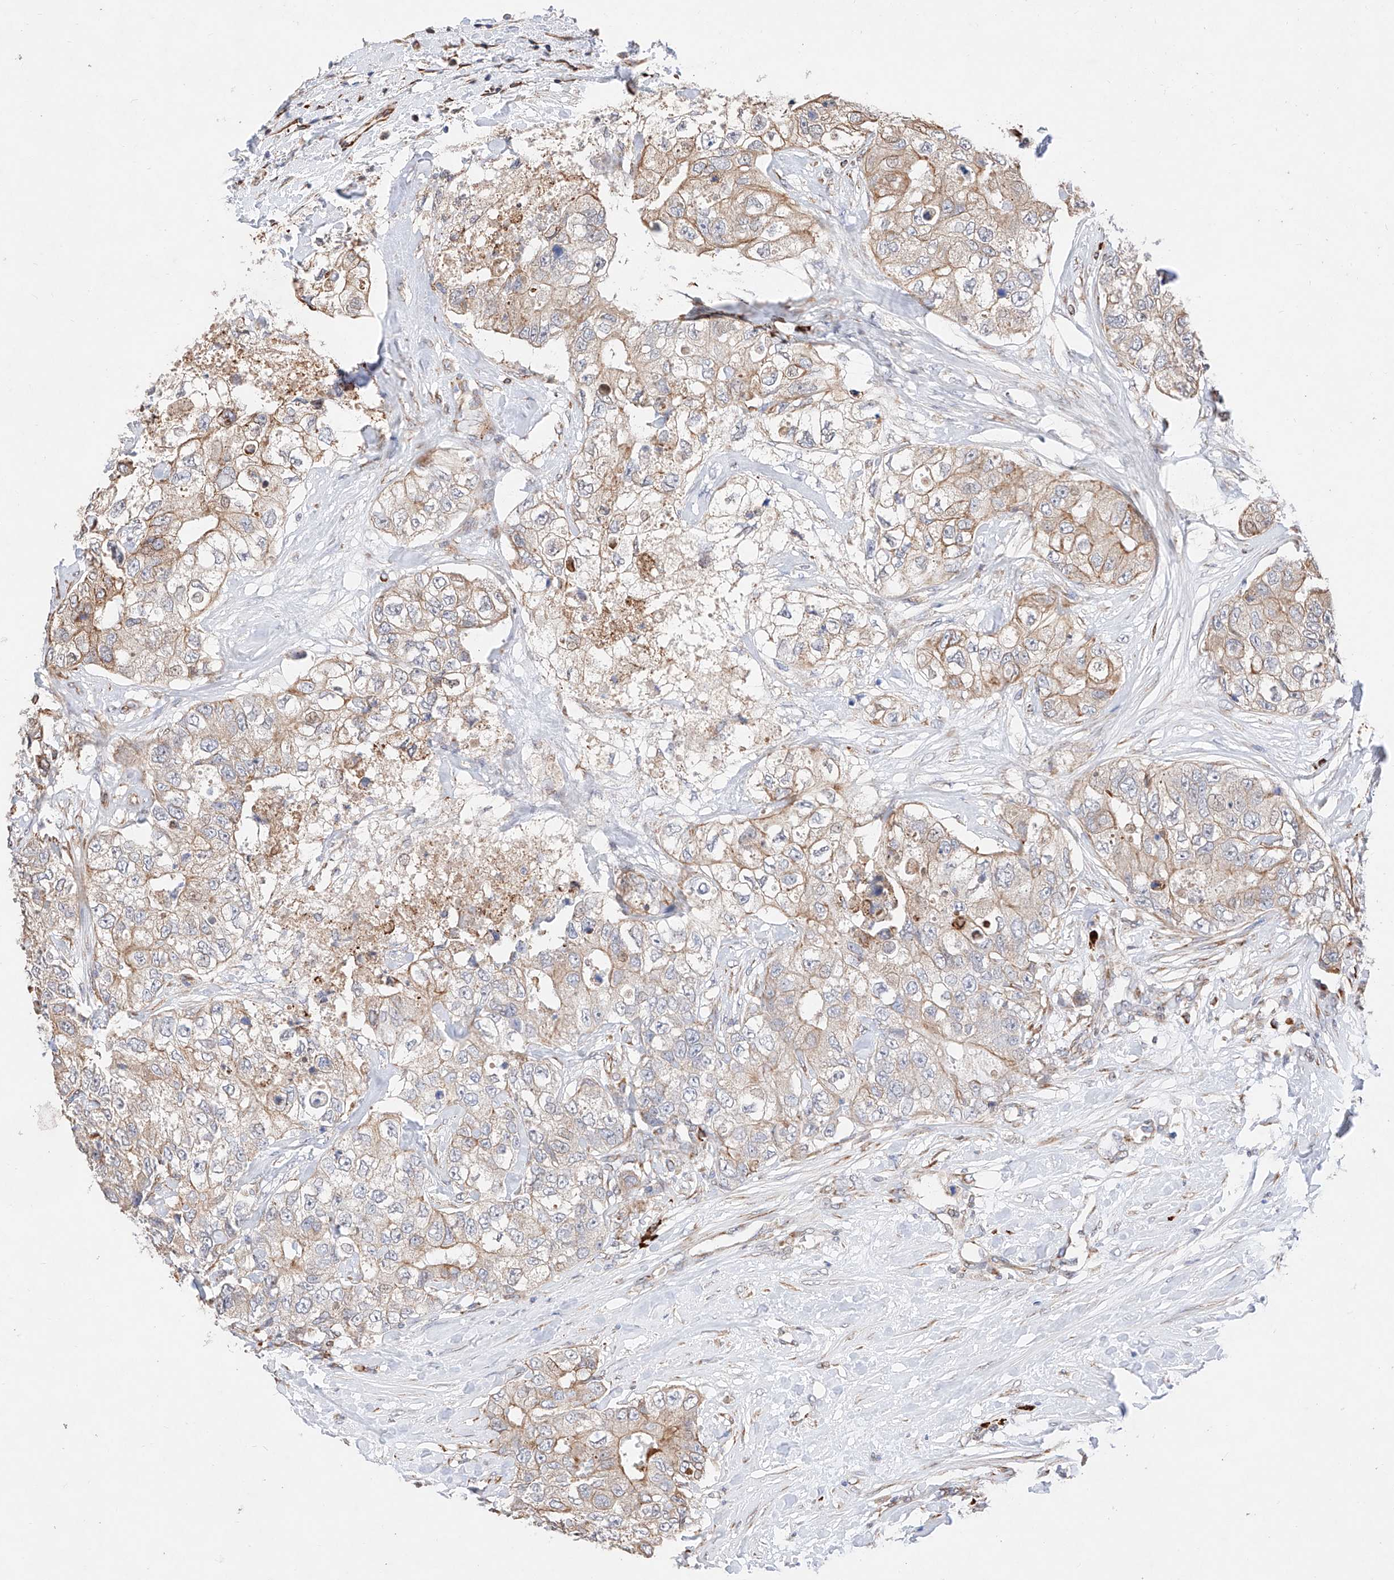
{"staining": {"intensity": "weak", "quantity": "25%-75%", "location": "cytoplasmic/membranous"}, "tissue": "breast cancer", "cell_type": "Tumor cells", "image_type": "cancer", "snomed": [{"axis": "morphology", "description": "Duct carcinoma"}, {"axis": "topography", "description": "Breast"}], "caption": "Brown immunohistochemical staining in breast intraductal carcinoma demonstrates weak cytoplasmic/membranous positivity in about 25%-75% of tumor cells. (Brightfield microscopy of DAB IHC at high magnification).", "gene": "ATP9B", "patient": {"sex": "female", "age": 62}}